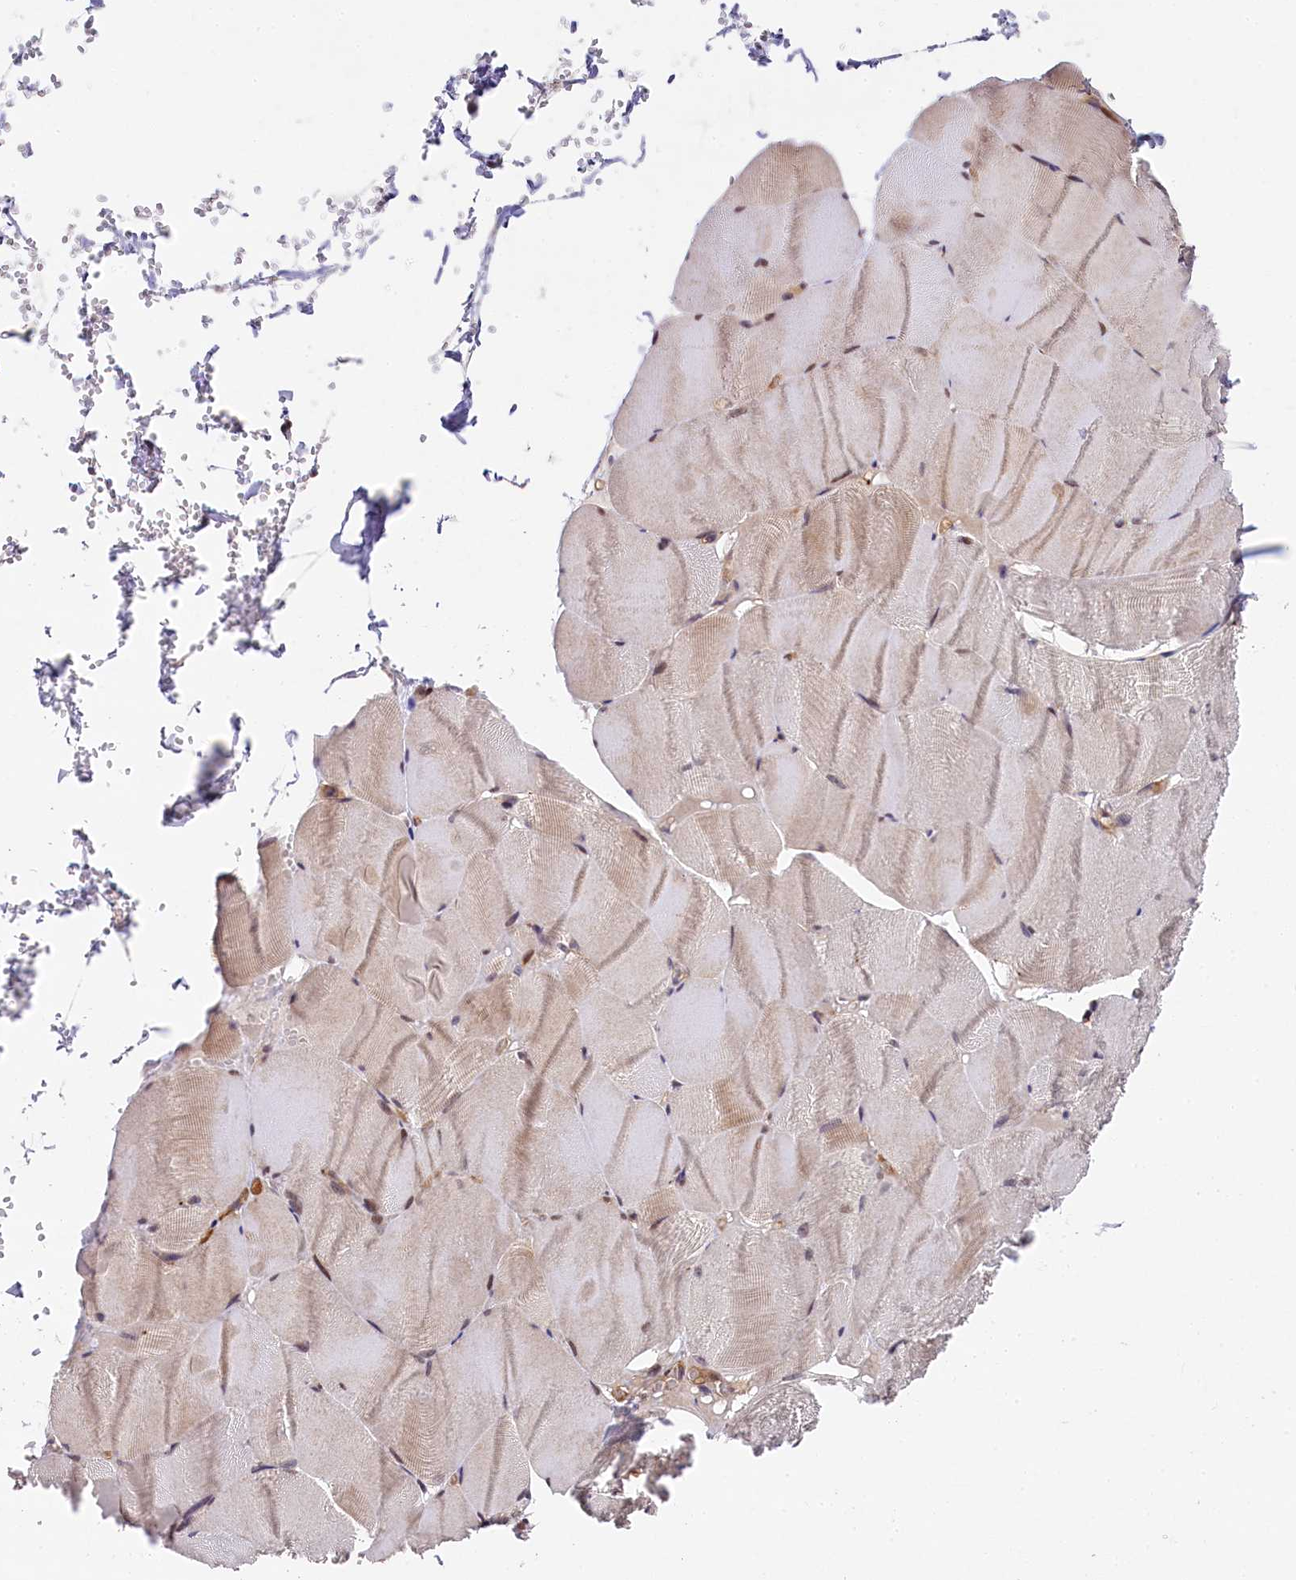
{"staining": {"intensity": "weak", "quantity": "<25%", "location": "cytoplasmic/membranous,nuclear"}, "tissue": "skeletal muscle", "cell_type": "Myocytes", "image_type": "normal", "snomed": [{"axis": "morphology", "description": "Normal tissue, NOS"}, {"axis": "morphology", "description": "Basal cell carcinoma"}, {"axis": "topography", "description": "Skeletal muscle"}], "caption": "Immunohistochemistry (IHC) image of normal skeletal muscle stained for a protein (brown), which displays no staining in myocytes.", "gene": "SNRK", "patient": {"sex": "female", "age": 64}}